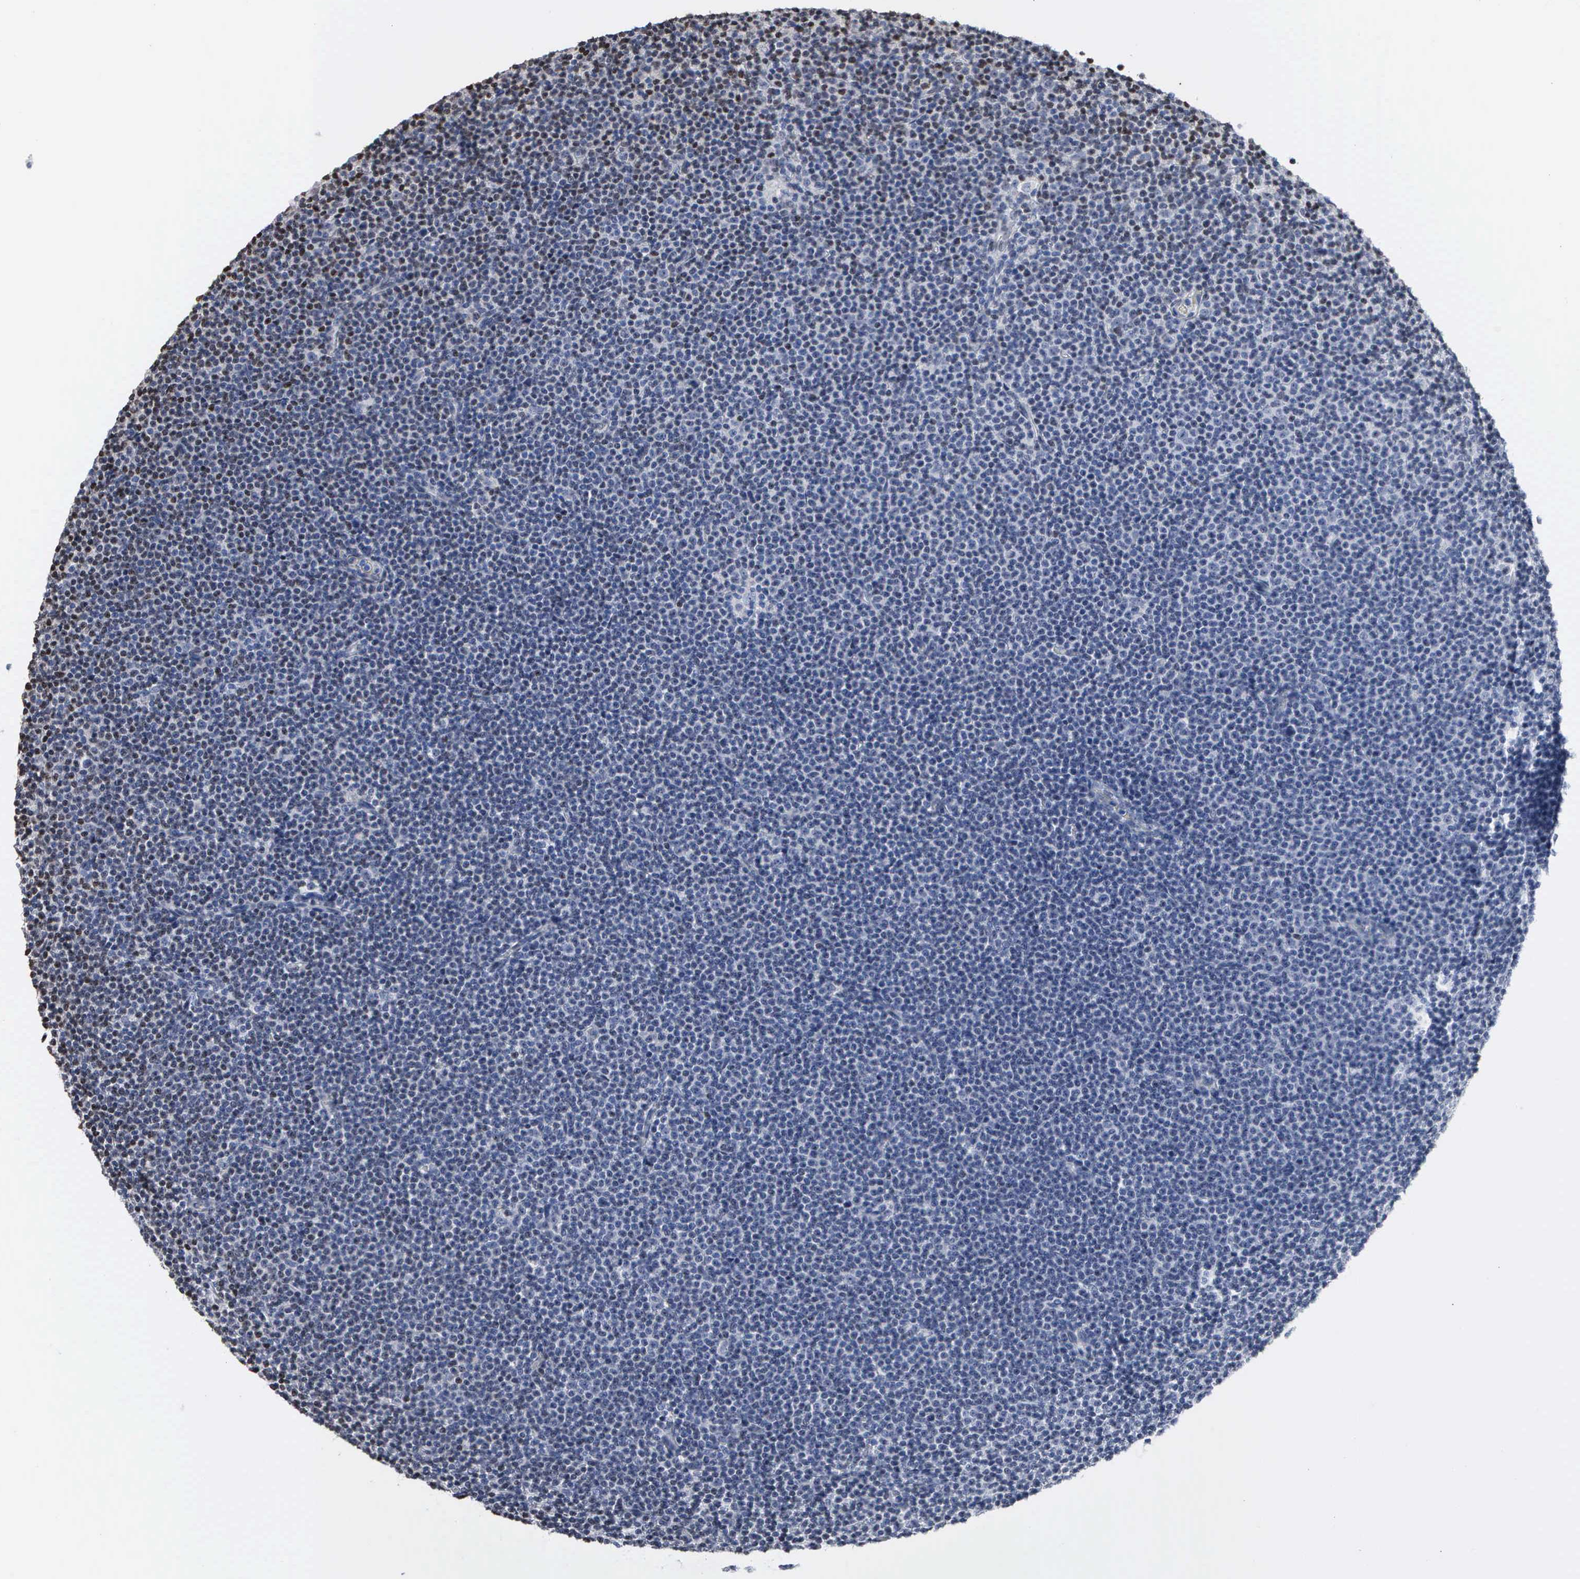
{"staining": {"intensity": "negative", "quantity": "none", "location": "none"}, "tissue": "lymphoma", "cell_type": "Tumor cells", "image_type": "cancer", "snomed": [{"axis": "morphology", "description": "Malignant lymphoma, non-Hodgkin's type, Low grade"}, {"axis": "topography", "description": "Lymph node"}], "caption": "DAB (3,3'-diaminobenzidine) immunohistochemical staining of human low-grade malignant lymphoma, non-Hodgkin's type exhibits no significant staining in tumor cells.", "gene": "FGF2", "patient": {"sex": "female", "age": 69}}